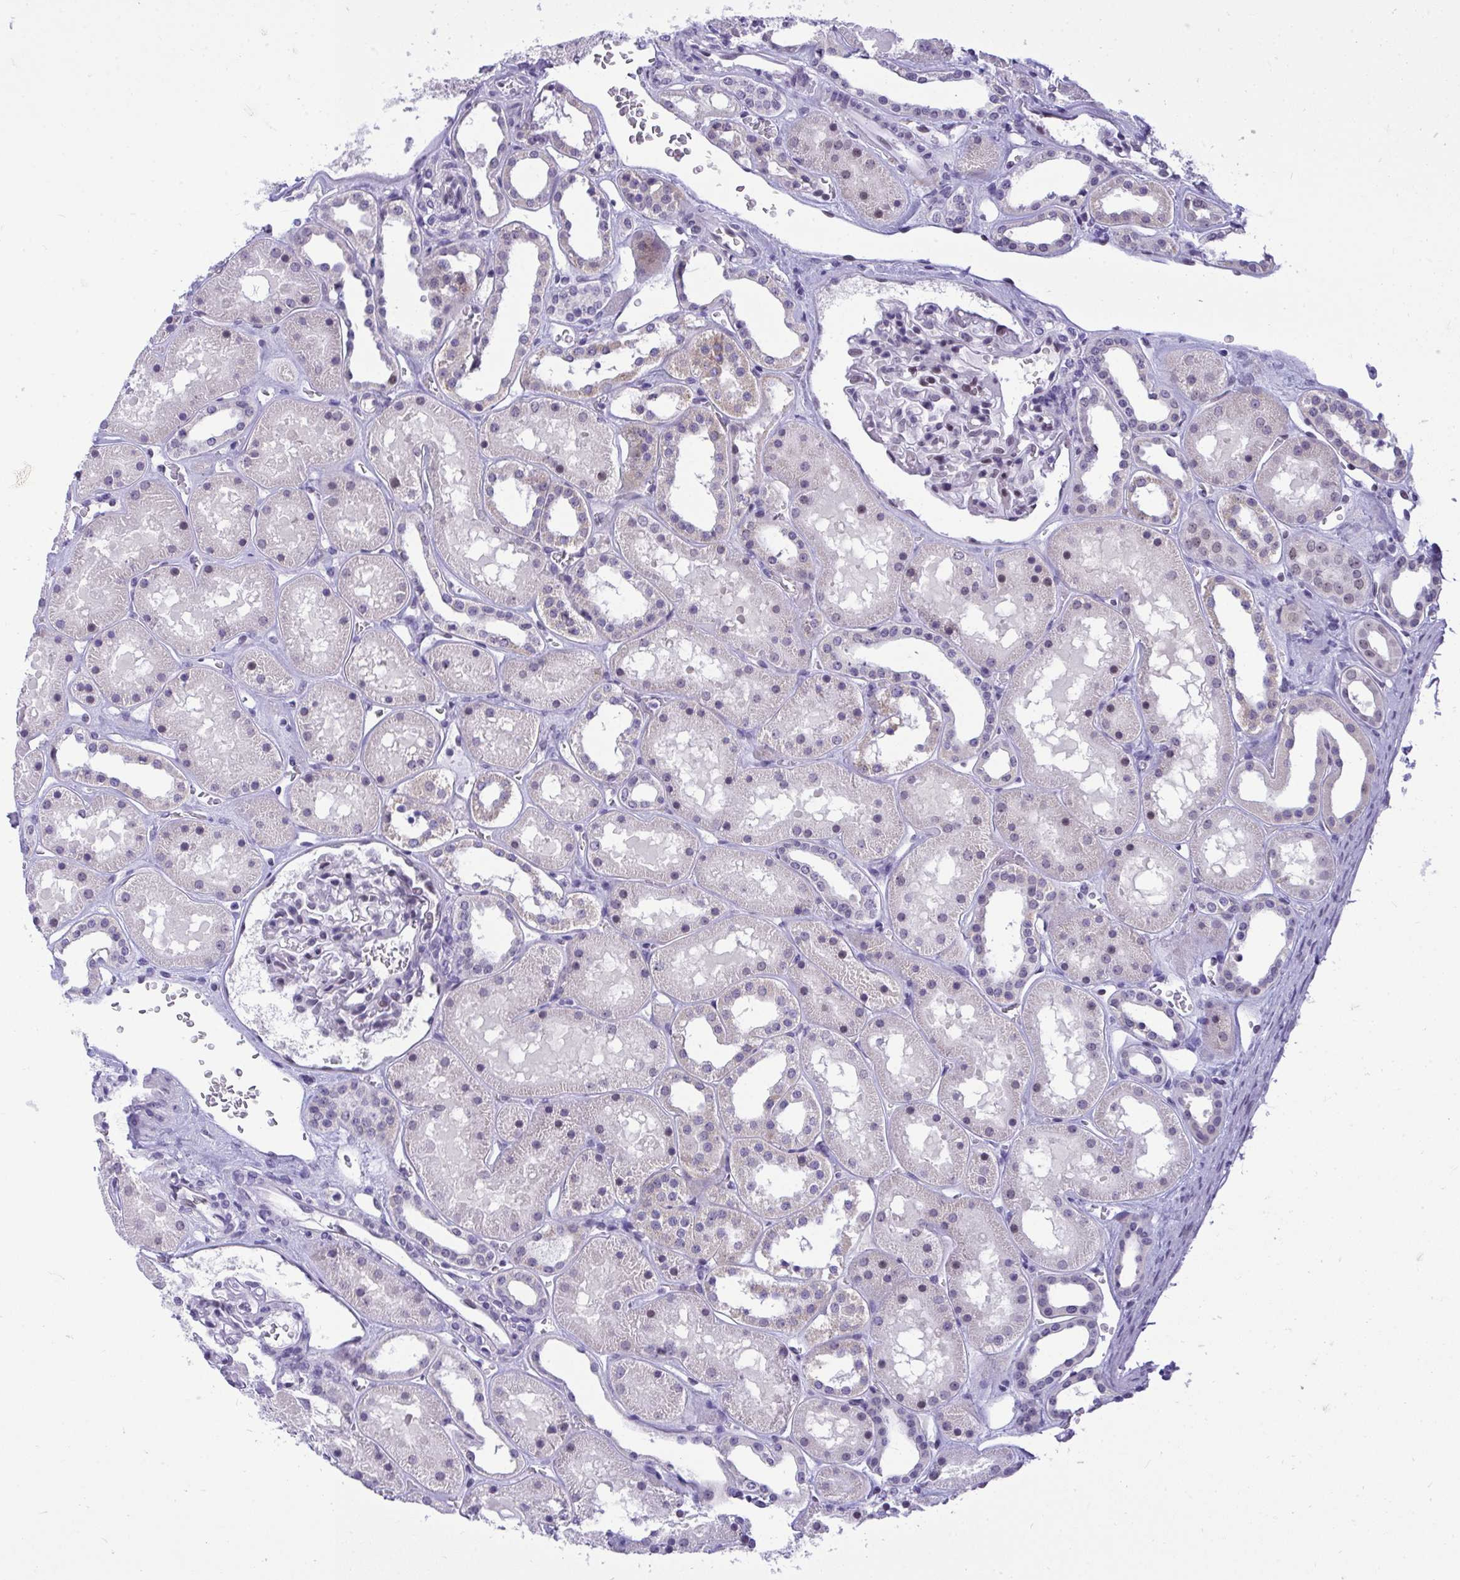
{"staining": {"intensity": "weak", "quantity": "<25%", "location": "cytoplasmic/membranous,nuclear"}, "tissue": "kidney", "cell_type": "Cells in glomeruli", "image_type": "normal", "snomed": [{"axis": "morphology", "description": "Normal tissue, NOS"}, {"axis": "topography", "description": "Kidney"}], "caption": "Cells in glomeruli are negative for protein expression in benign human kidney. (DAB (3,3'-diaminobenzidine) IHC visualized using brightfield microscopy, high magnification).", "gene": "TEAD4", "patient": {"sex": "female", "age": 41}}